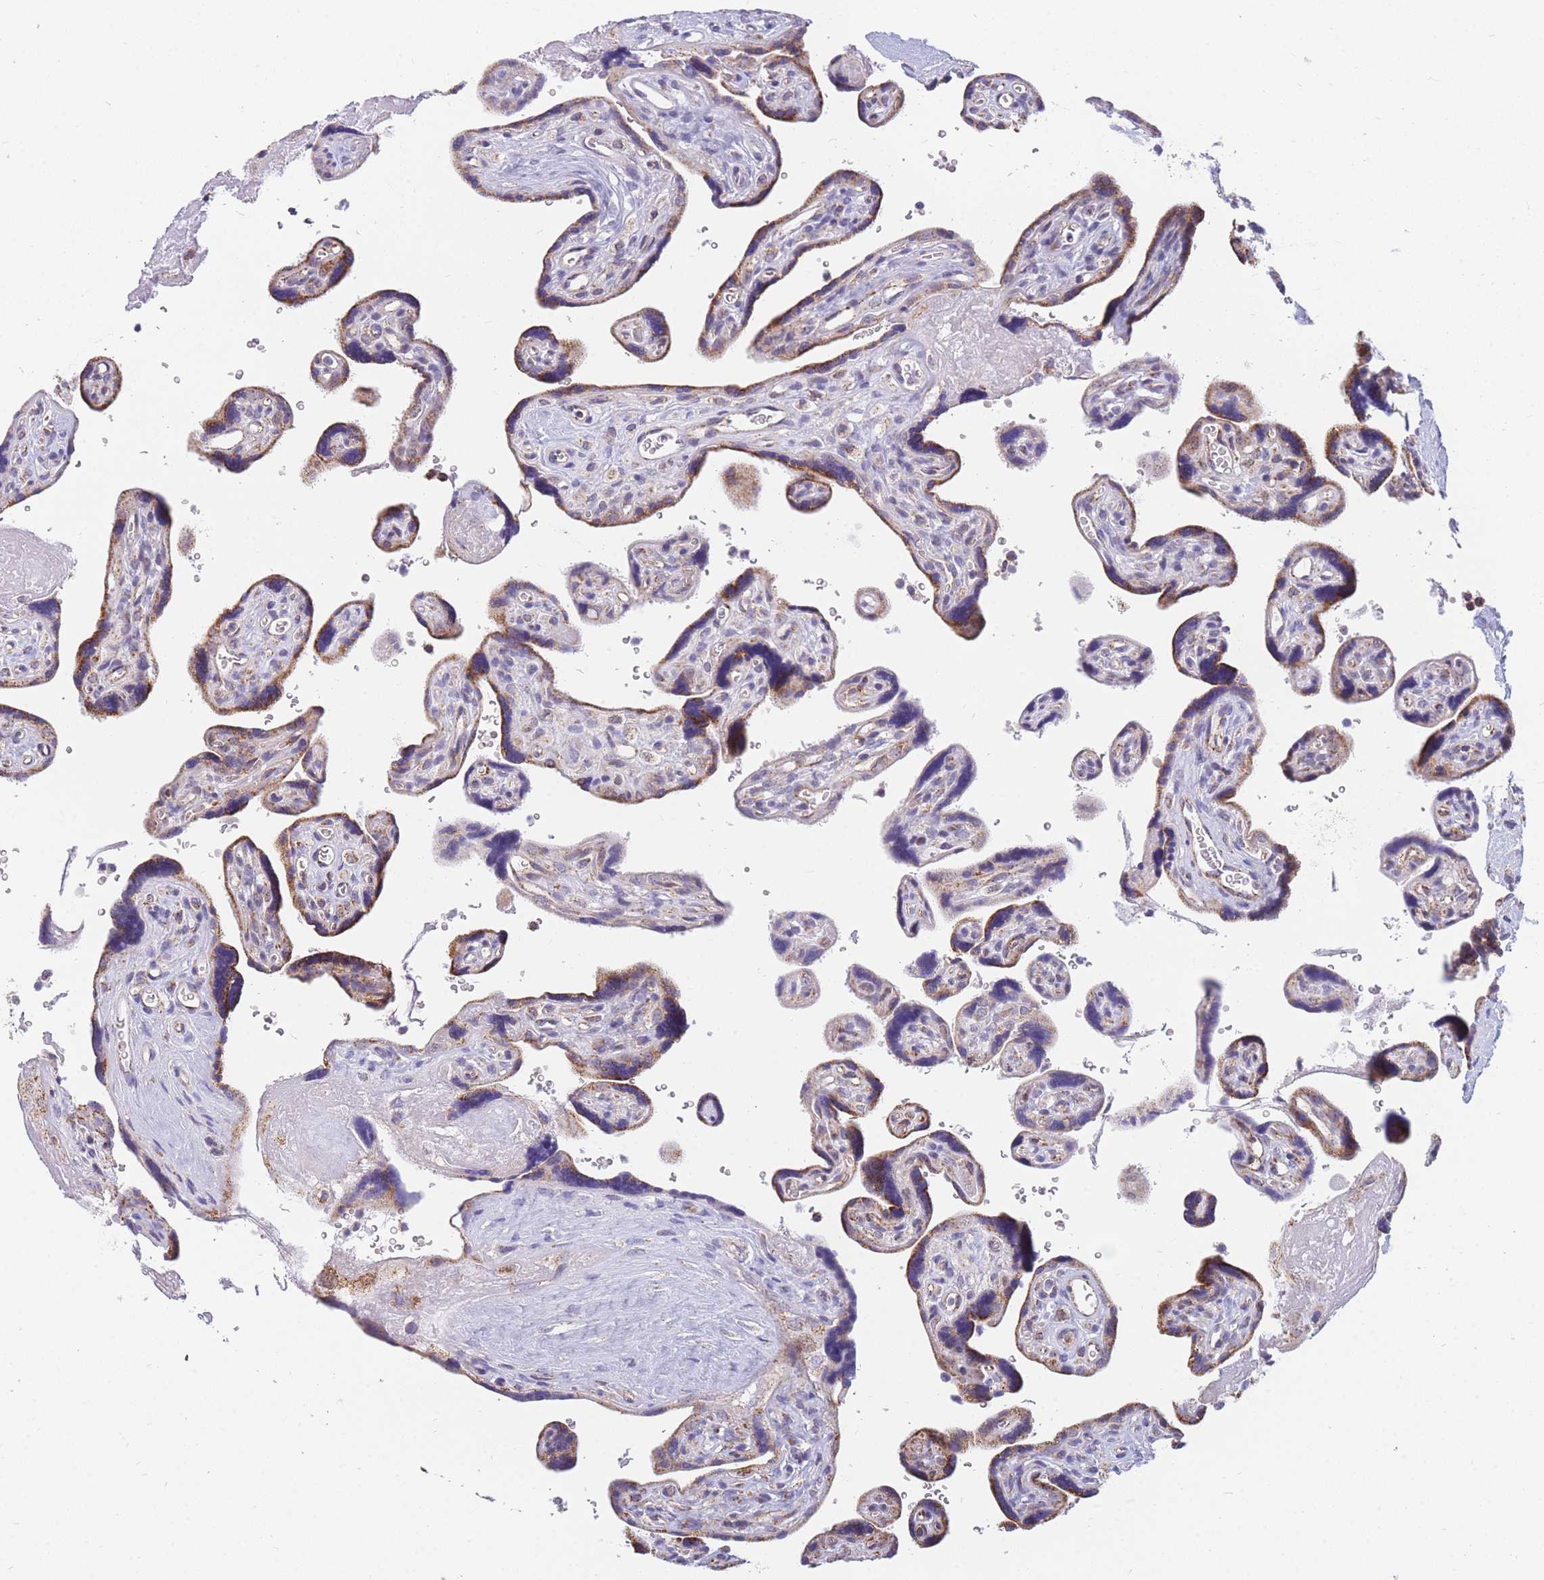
{"staining": {"intensity": "weak", "quantity": "<25%", "location": "cytoplasmic/membranous"}, "tissue": "placenta", "cell_type": "Decidual cells", "image_type": "normal", "snomed": [{"axis": "morphology", "description": "Normal tissue, NOS"}, {"axis": "topography", "description": "Placenta"}], "caption": "Placenta was stained to show a protein in brown. There is no significant staining in decidual cells. (DAB (3,3'-diaminobenzidine) IHC visualized using brightfield microscopy, high magnification).", "gene": "DDX49", "patient": {"sex": "female", "age": 39}}